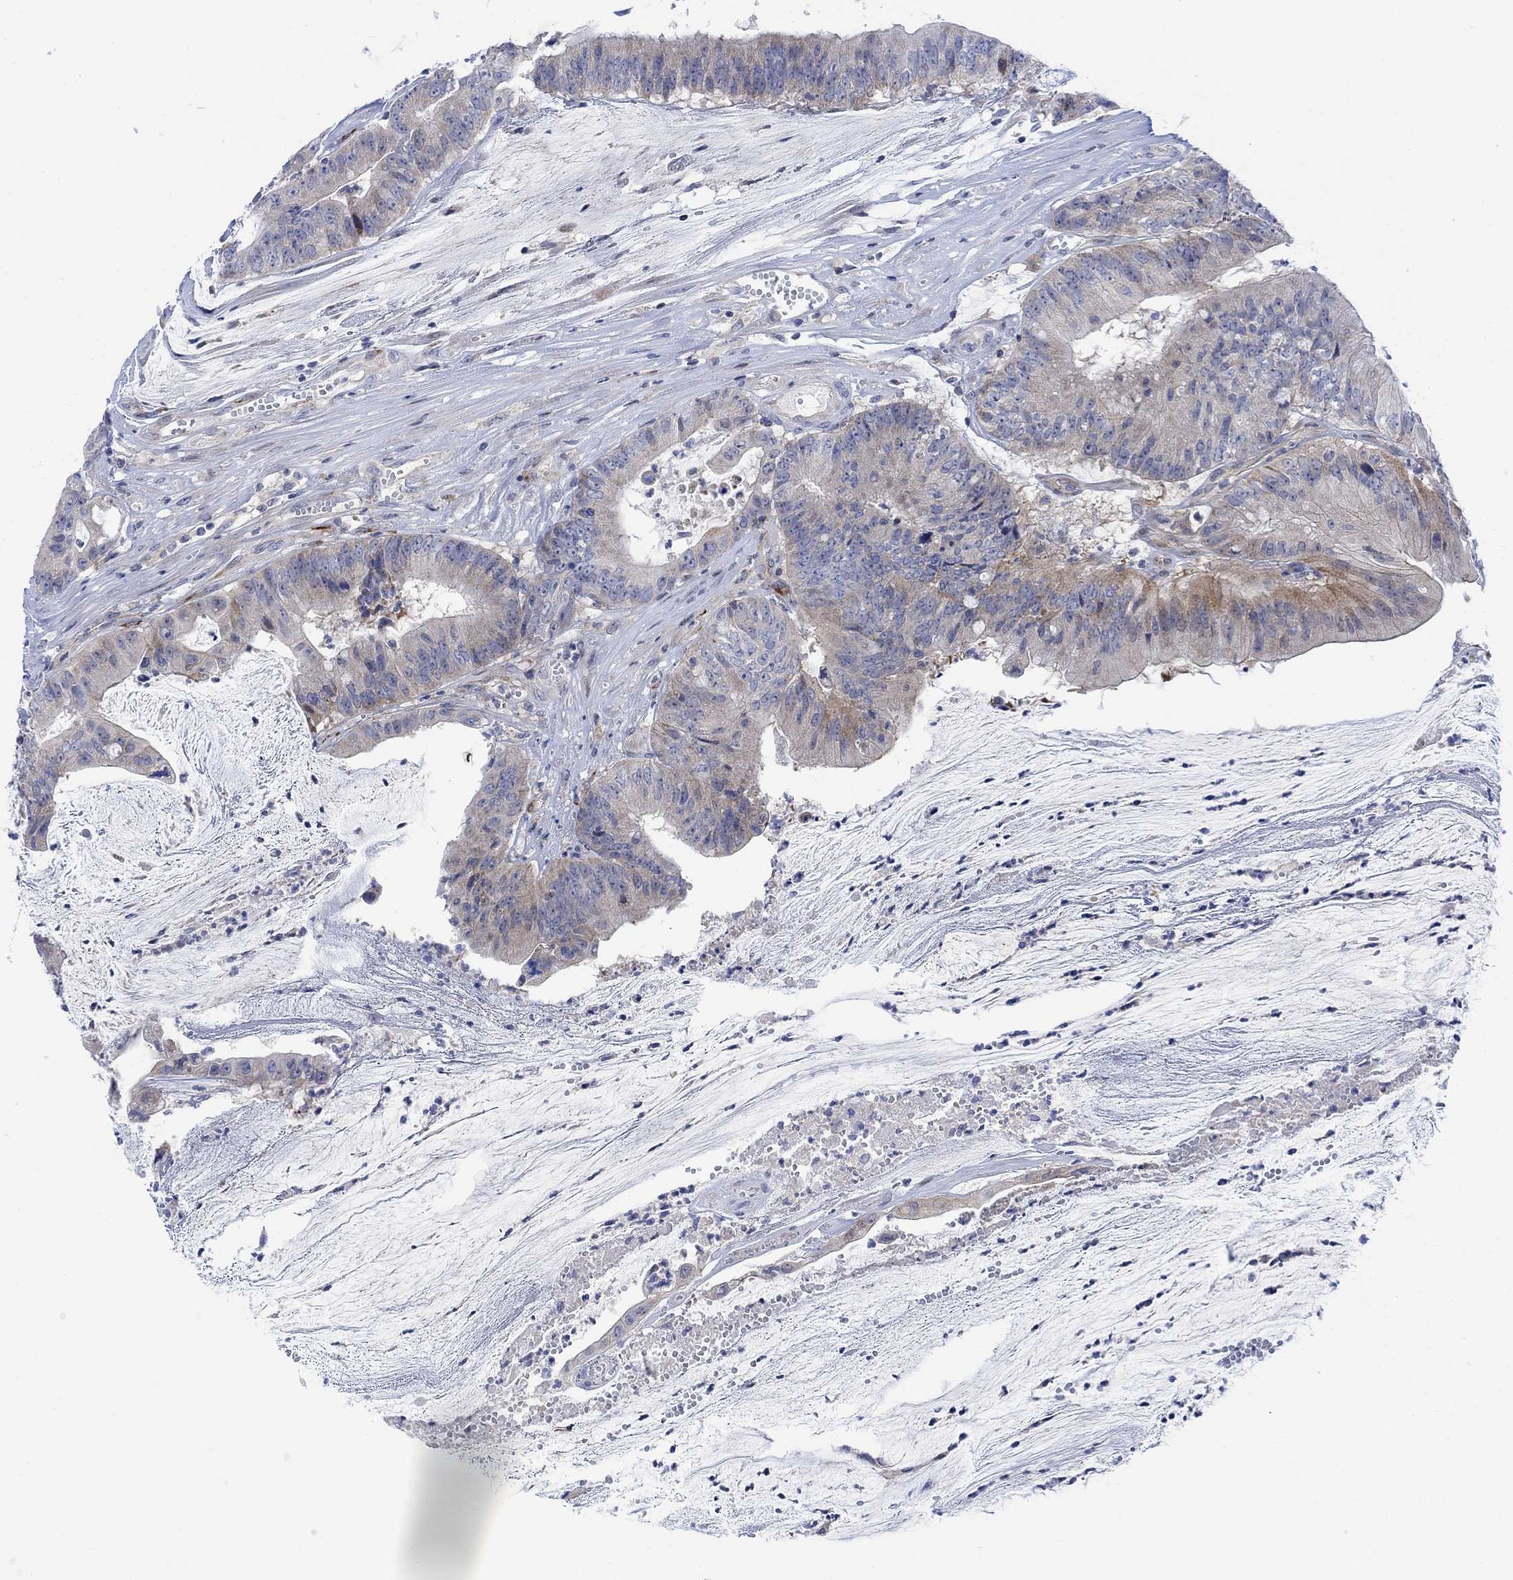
{"staining": {"intensity": "moderate", "quantity": "<25%", "location": "cytoplasmic/membranous"}, "tissue": "colorectal cancer", "cell_type": "Tumor cells", "image_type": "cancer", "snomed": [{"axis": "morphology", "description": "Adenocarcinoma, NOS"}, {"axis": "topography", "description": "Colon"}], "caption": "This micrograph reveals immunohistochemistry staining of colorectal adenocarcinoma, with low moderate cytoplasmic/membranous expression in about <25% of tumor cells.", "gene": "ARSK", "patient": {"sex": "female", "age": 69}}